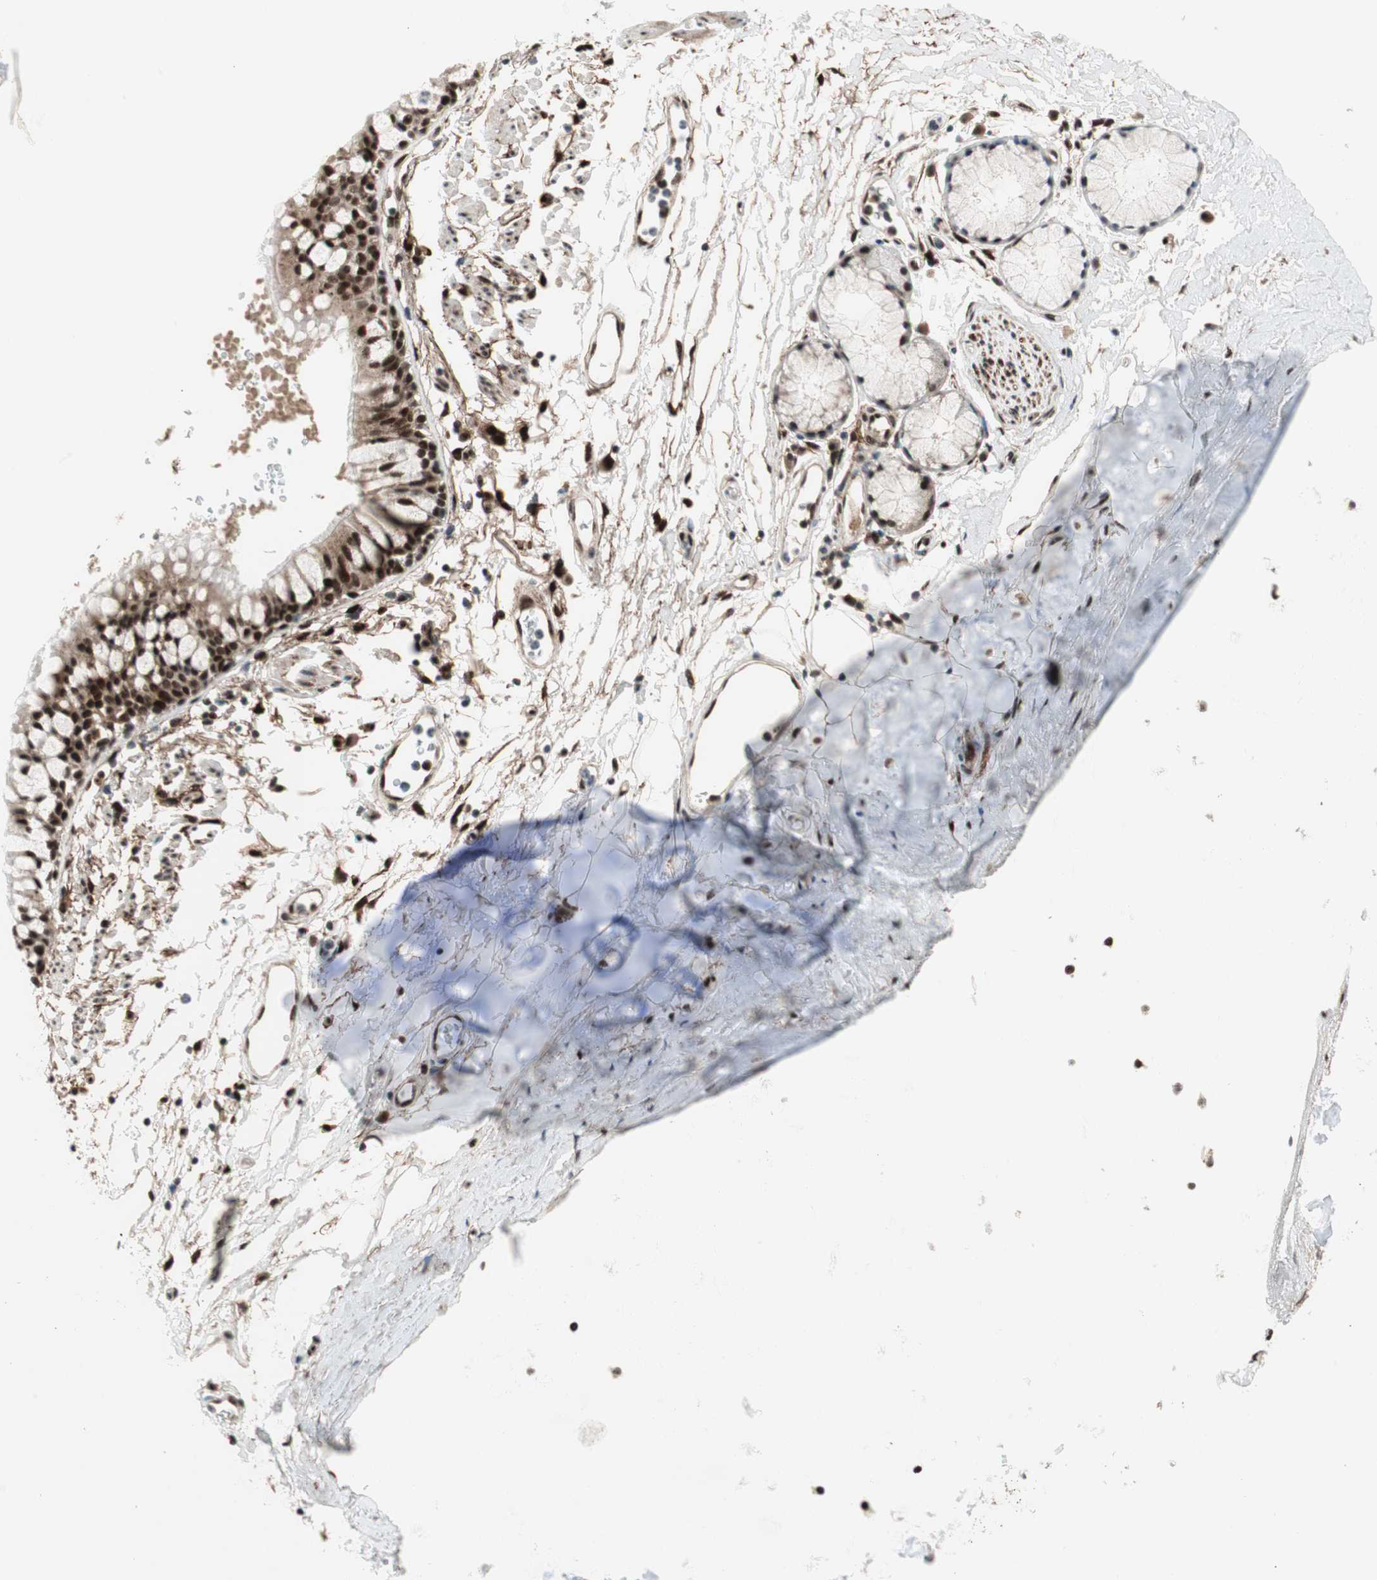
{"staining": {"intensity": "strong", "quantity": ">75%", "location": "cytoplasmic/membranous,nuclear"}, "tissue": "bronchus", "cell_type": "Respiratory epithelial cells", "image_type": "normal", "snomed": [{"axis": "morphology", "description": "Normal tissue, NOS"}, {"axis": "topography", "description": "Bronchus"}], "caption": "A brown stain shows strong cytoplasmic/membranous,nuclear expression of a protein in respiratory epithelial cells of unremarkable bronchus.", "gene": "TCF12", "patient": {"sex": "female", "age": 73}}